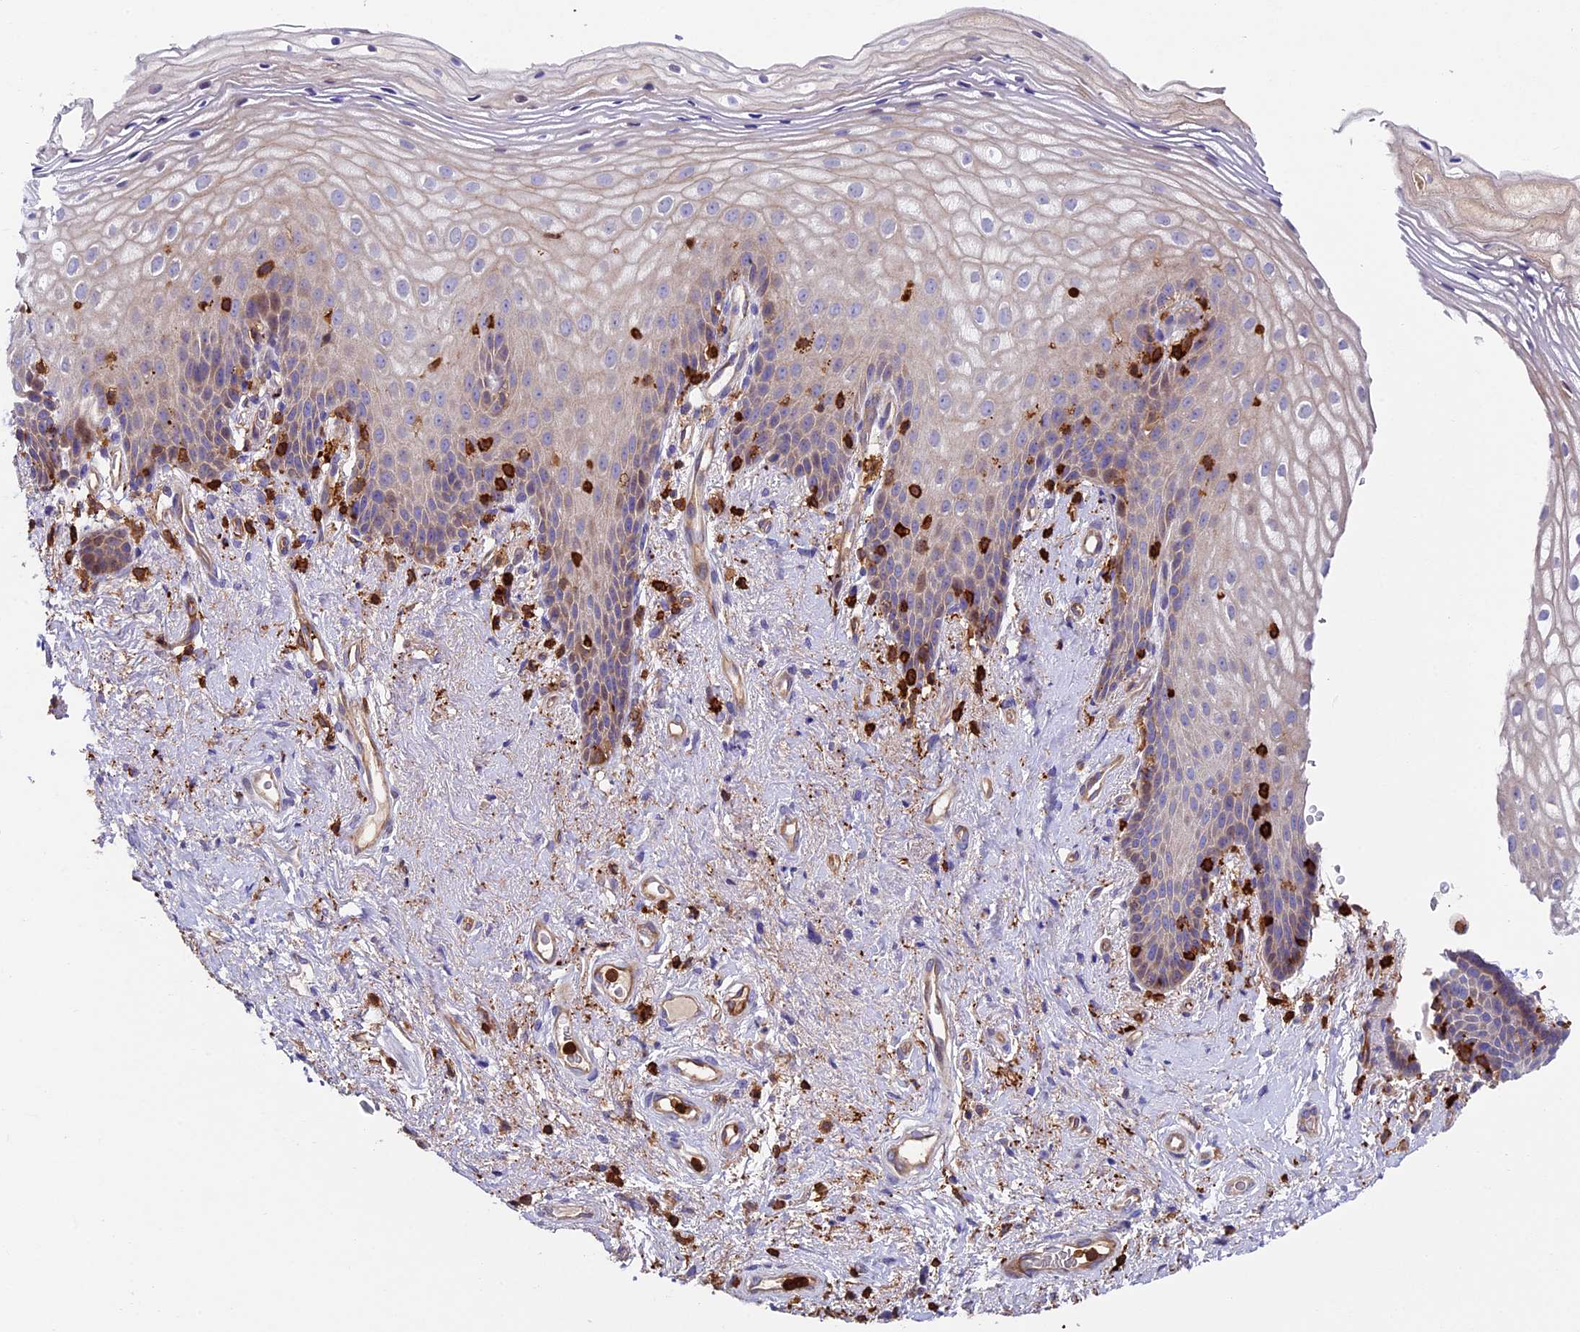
{"staining": {"intensity": "negative", "quantity": "none", "location": "none"}, "tissue": "vagina", "cell_type": "Squamous epithelial cells", "image_type": "normal", "snomed": [{"axis": "morphology", "description": "Normal tissue, NOS"}, {"axis": "topography", "description": "Vagina"}], "caption": "High power microscopy photomicrograph of an immunohistochemistry (IHC) photomicrograph of benign vagina, revealing no significant expression in squamous epithelial cells. (DAB immunohistochemistry with hematoxylin counter stain).", "gene": "ADAT1", "patient": {"sex": "female", "age": 60}}